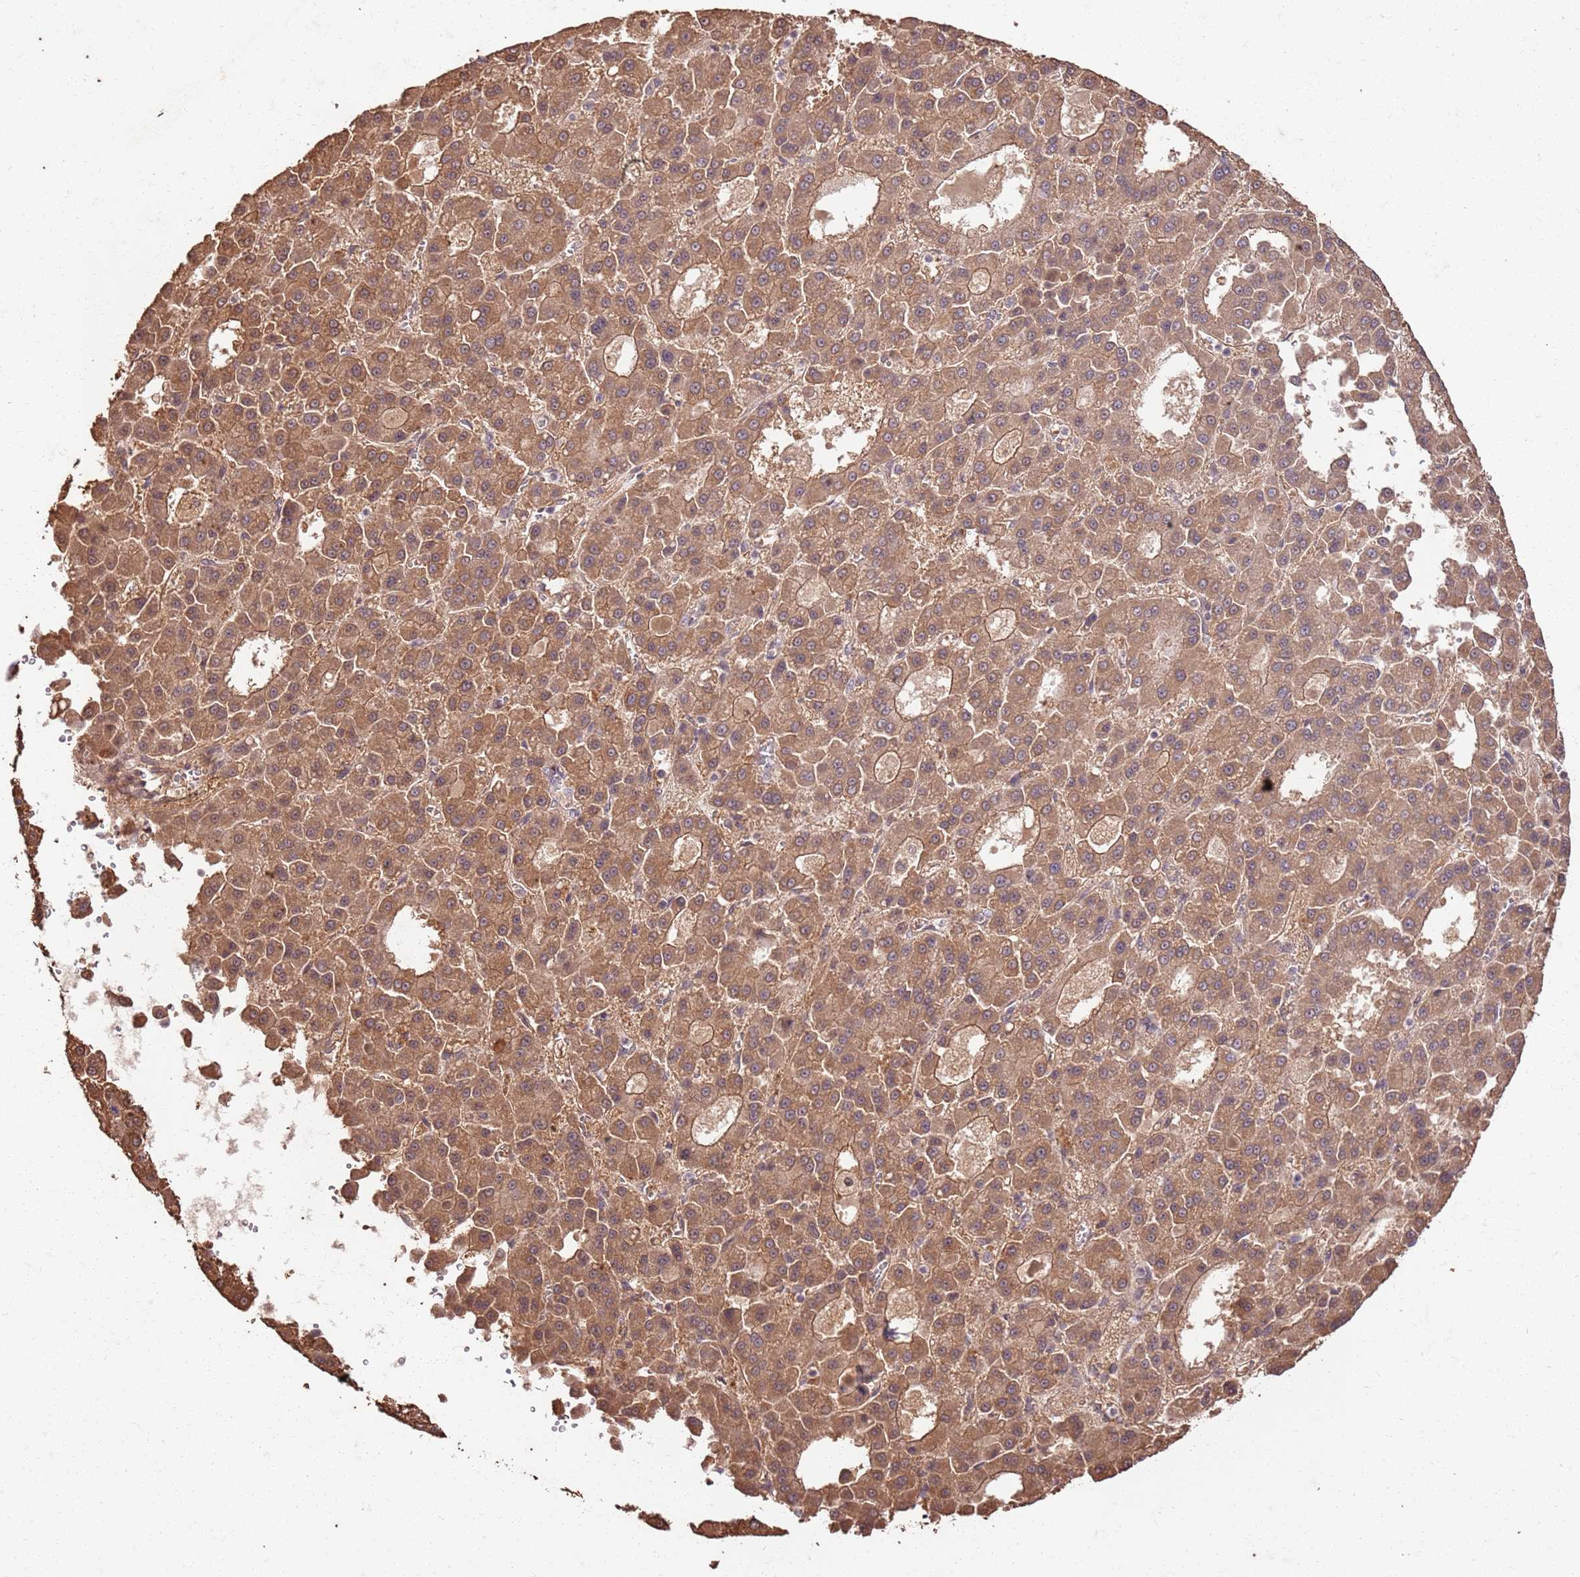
{"staining": {"intensity": "moderate", "quantity": ">75%", "location": "cytoplasmic/membranous"}, "tissue": "liver cancer", "cell_type": "Tumor cells", "image_type": "cancer", "snomed": [{"axis": "morphology", "description": "Carcinoma, Hepatocellular, NOS"}, {"axis": "topography", "description": "Liver"}], "caption": "Immunohistochemical staining of human liver cancer exhibits medium levels of moderate cytoplasmic/membranous protein expression in approximately >75% of tumor cells.", "gene": "UBE3A", "patient": {"sex": "male", "age": 70}}